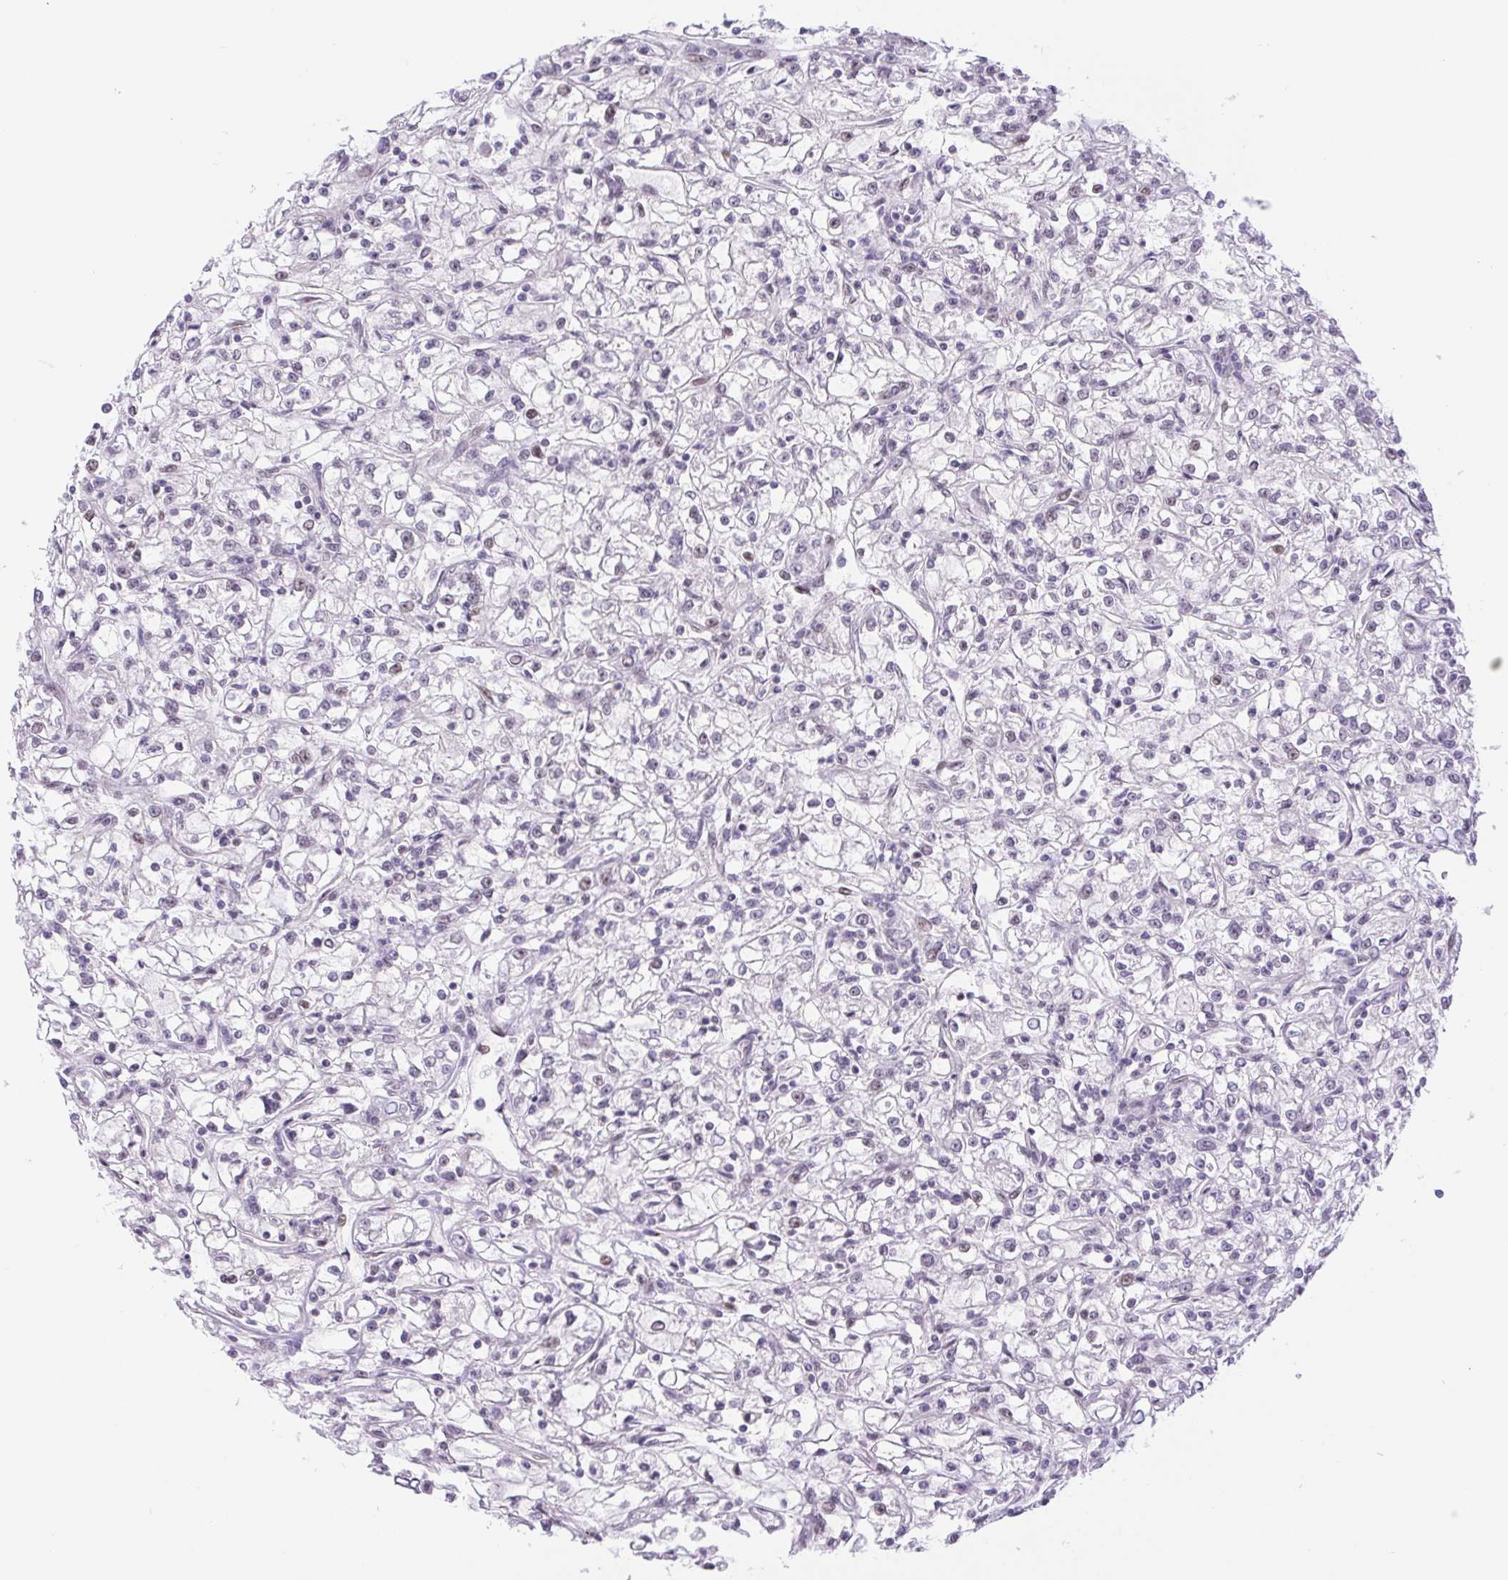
{"staining": {"intensity": "negative", "quantity": "none", "location": "none"}, "tissue": "renal cancer", "cell_type": "Tumor cells", "image_type": "cancer", "snomed": [{"axis": "morphology", "description": "Adenocarcinoma, NOS"}, {"axis": "topography", "description": "Kidney"}], "caption": "An image of renal cancer stained for a protein exhibits no brown staining in tumor cells.", "gene": "CAND1", "patient": {"sex": "female", "age": 59}}